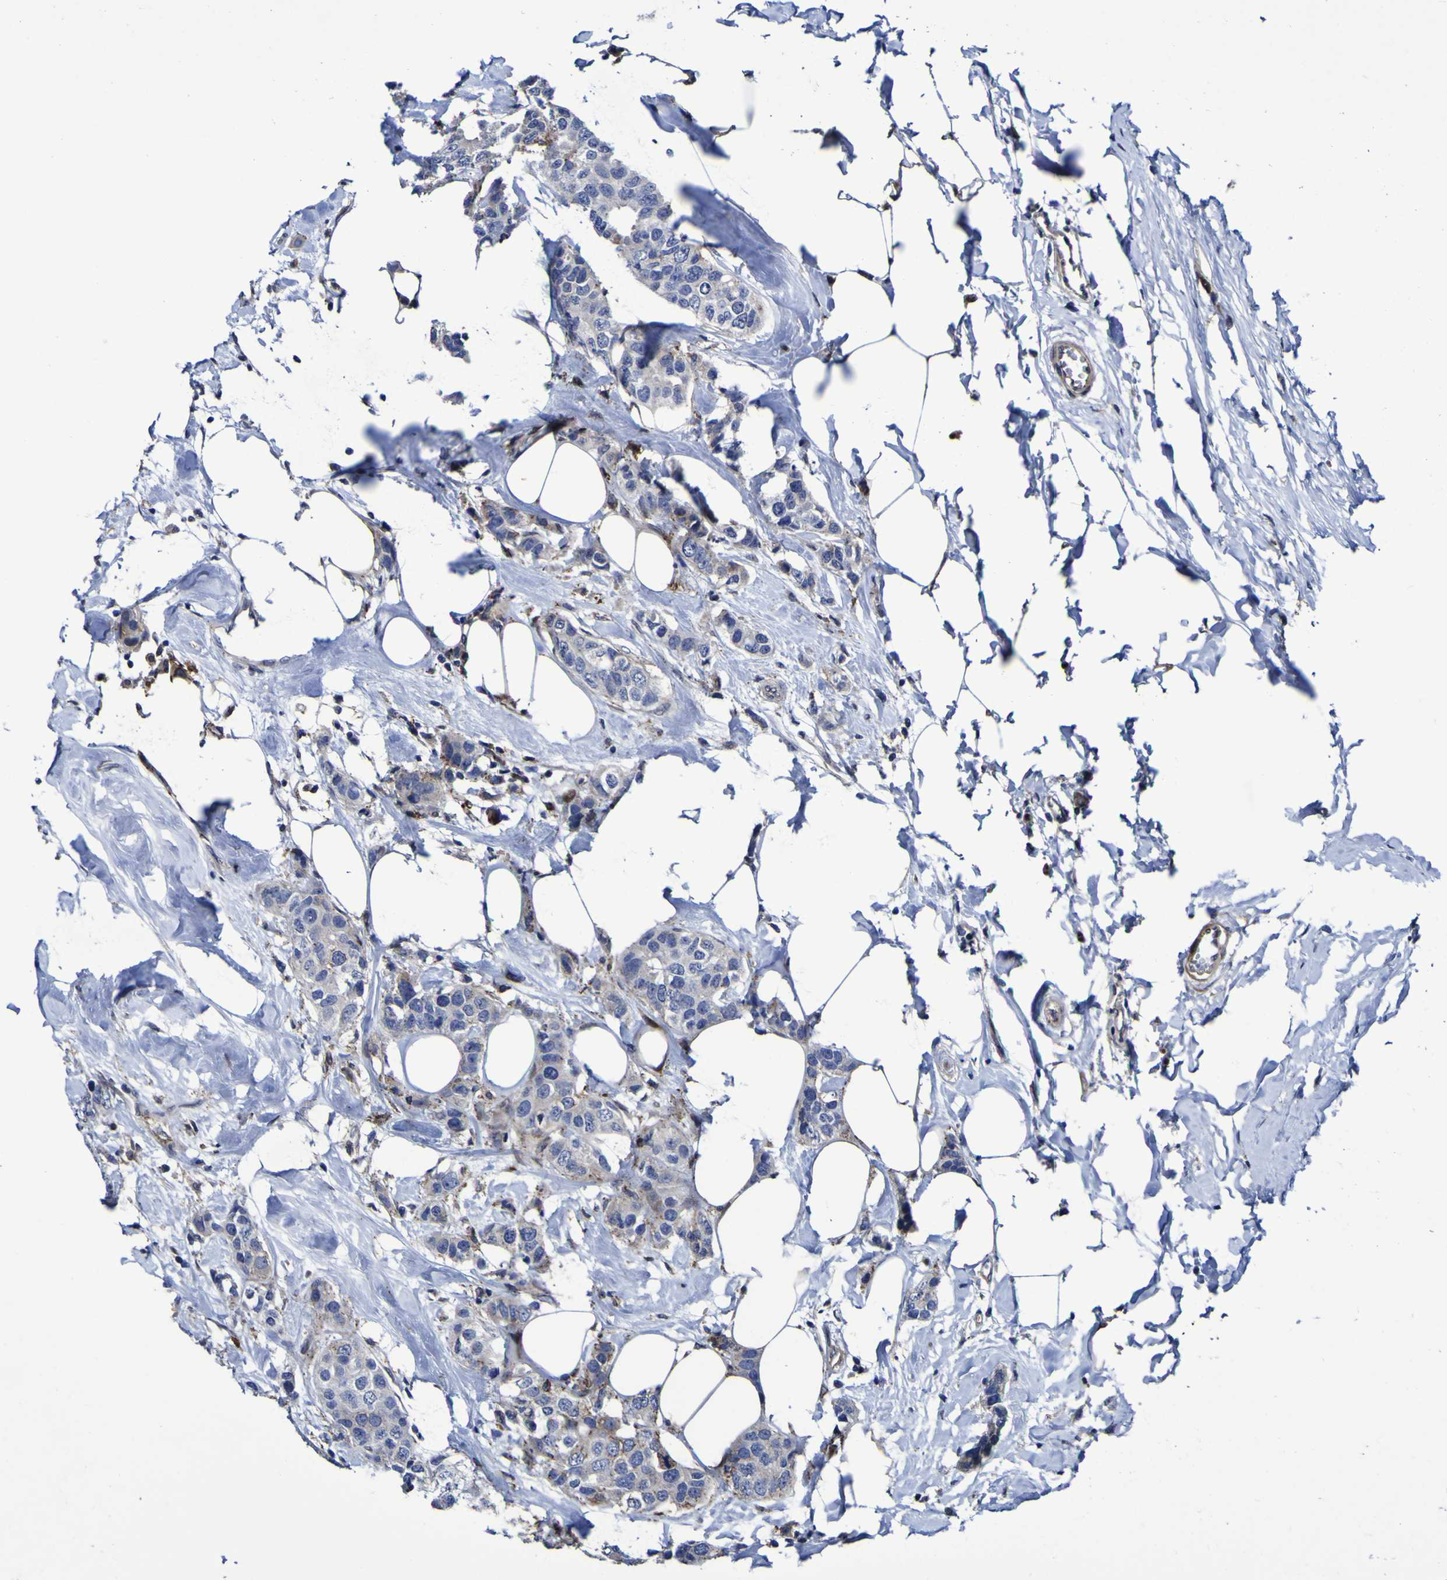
{"staining": {"intensity": "weak", "quantity": ">75%", "location": "cytoplasmic/membranous"}, "tissue": "breast cancer", "cell_type": "Tumor cells", "image_type": "cancer", "snomed": [{"axis": "morphology", "description": "Normal tissue, NOS"}, {"axis": "morphology", "description": "Duct carcinoma"}, {"axis": "topography", "description": "Breast"}], "caption": "This histopathology image shows breast cancer (invasive ductal carcinoma) stained with immunohistochemistry (IHC) to label a protein in brown. The cytoplasmic/membranous of tumor cells show weak positivity for the protein. Nuclei are counter-stained blue.", "gene": "MGLL", "patient": {"sex": "female", "age": 50}}